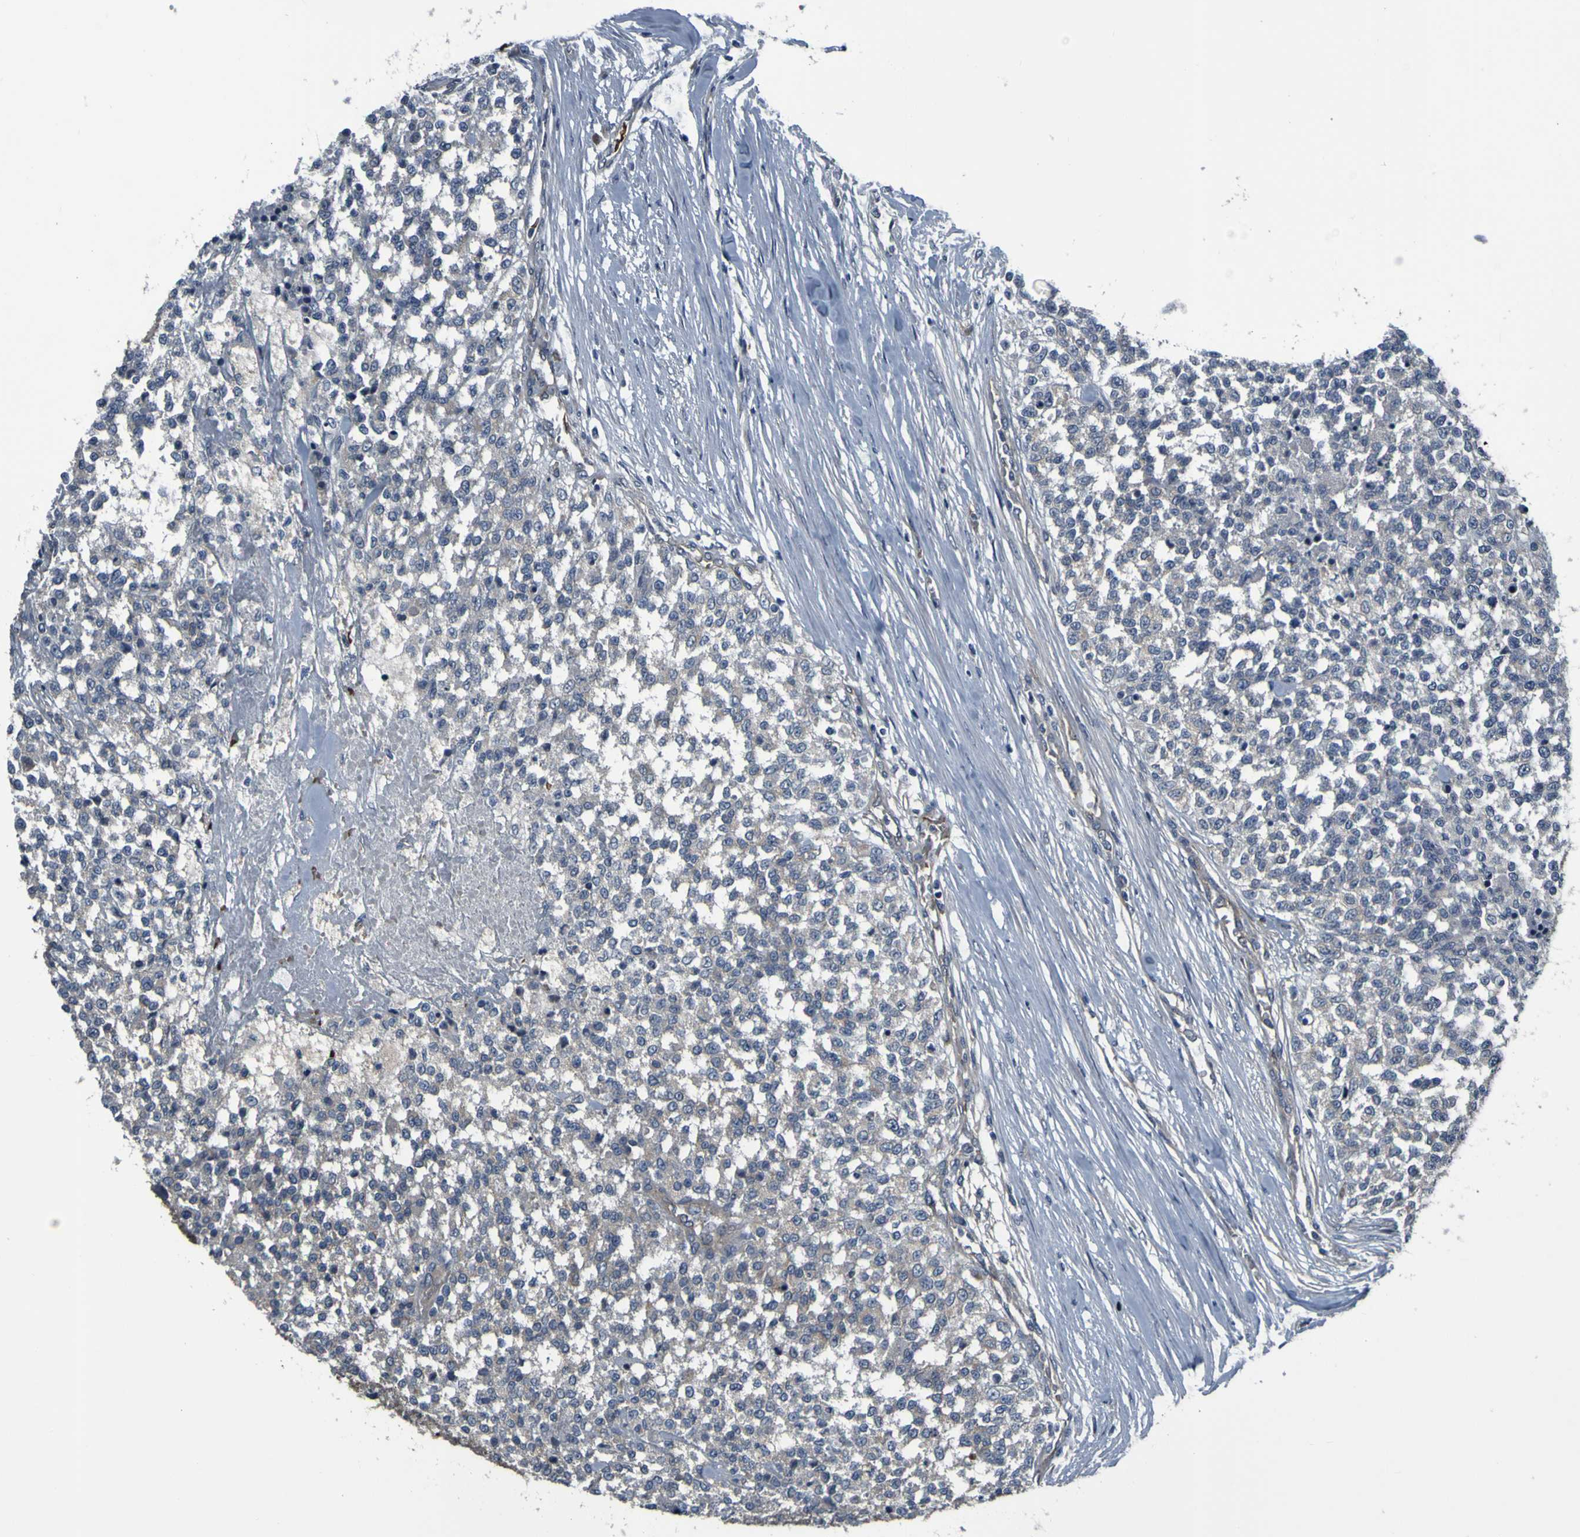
{"staining": {"intensity": "negative", "quantity": "none", "location": "none"}, "tissue": "testis cancer", "cell_type": "Tumor cells", "image_type": "cancer", "snomed": [{"axis": "morphology", "description": "Seminoma, NOS"}, {"axis": "topography", "description": "Testis"}], "caption": "An image of human seminoma (testis) is negative for staining in tumor cells.", "gene": "GRAMD1A", "patient": {"sex": "male", "age": 59}}